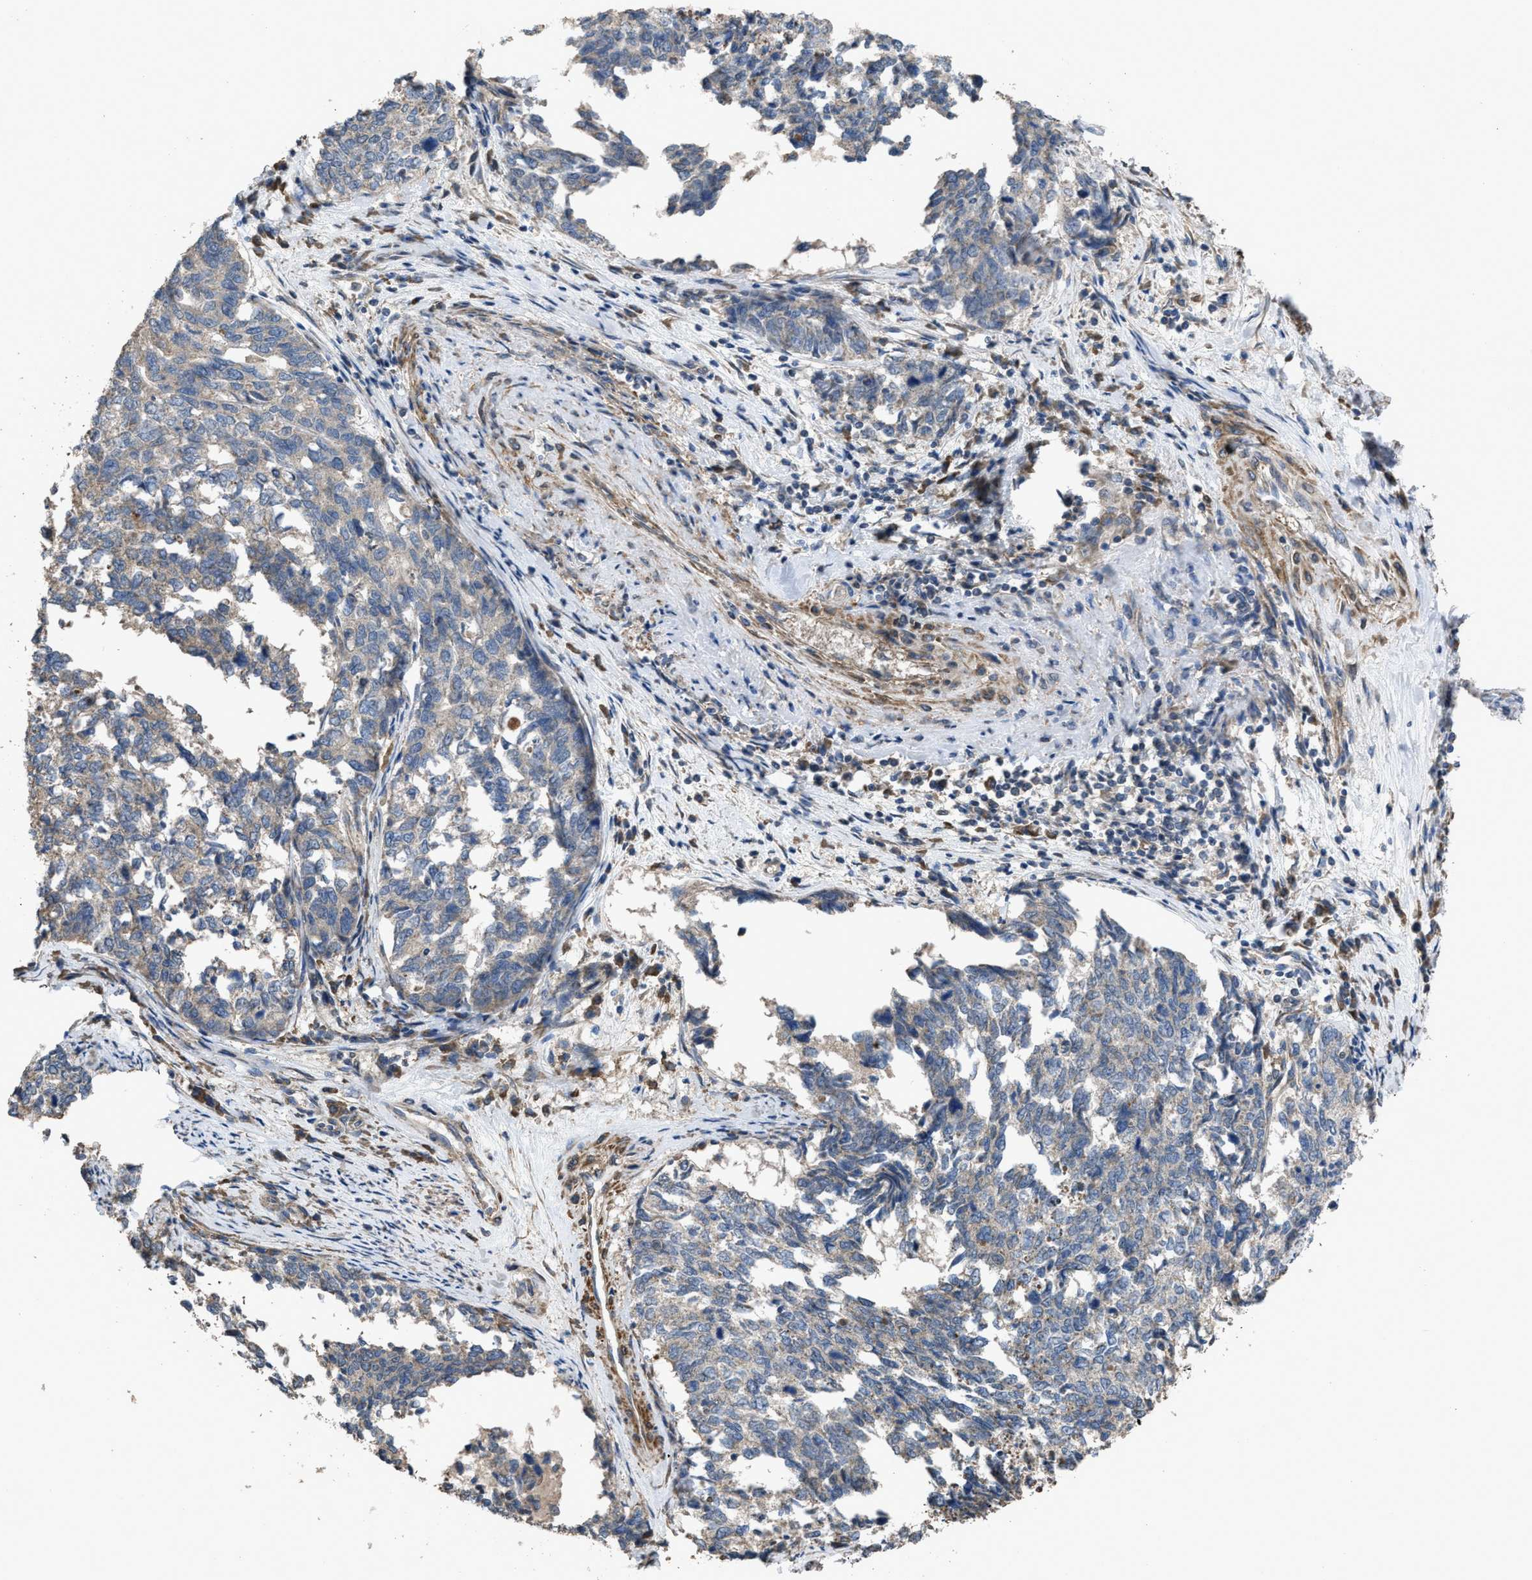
{"staining": {"intensity": "weak", "quantity": "<25%", "location": "cytoplasmic/membranous"}, "tissue": "cervical cancer", "cell_type": "Tumor cells", "image_type": "cancer", "snomed": [{"axis": "morphology", "description": "Squamous cell carcinoma, NOS"}, {"axis": "topography", "description": "Cervix"}], "caption": "There is no significant positivity in tumor cells of squamous cell carcinoma (cervical).", "gene": "ARL6", "patient": {"sex": "female", "age": 63}}